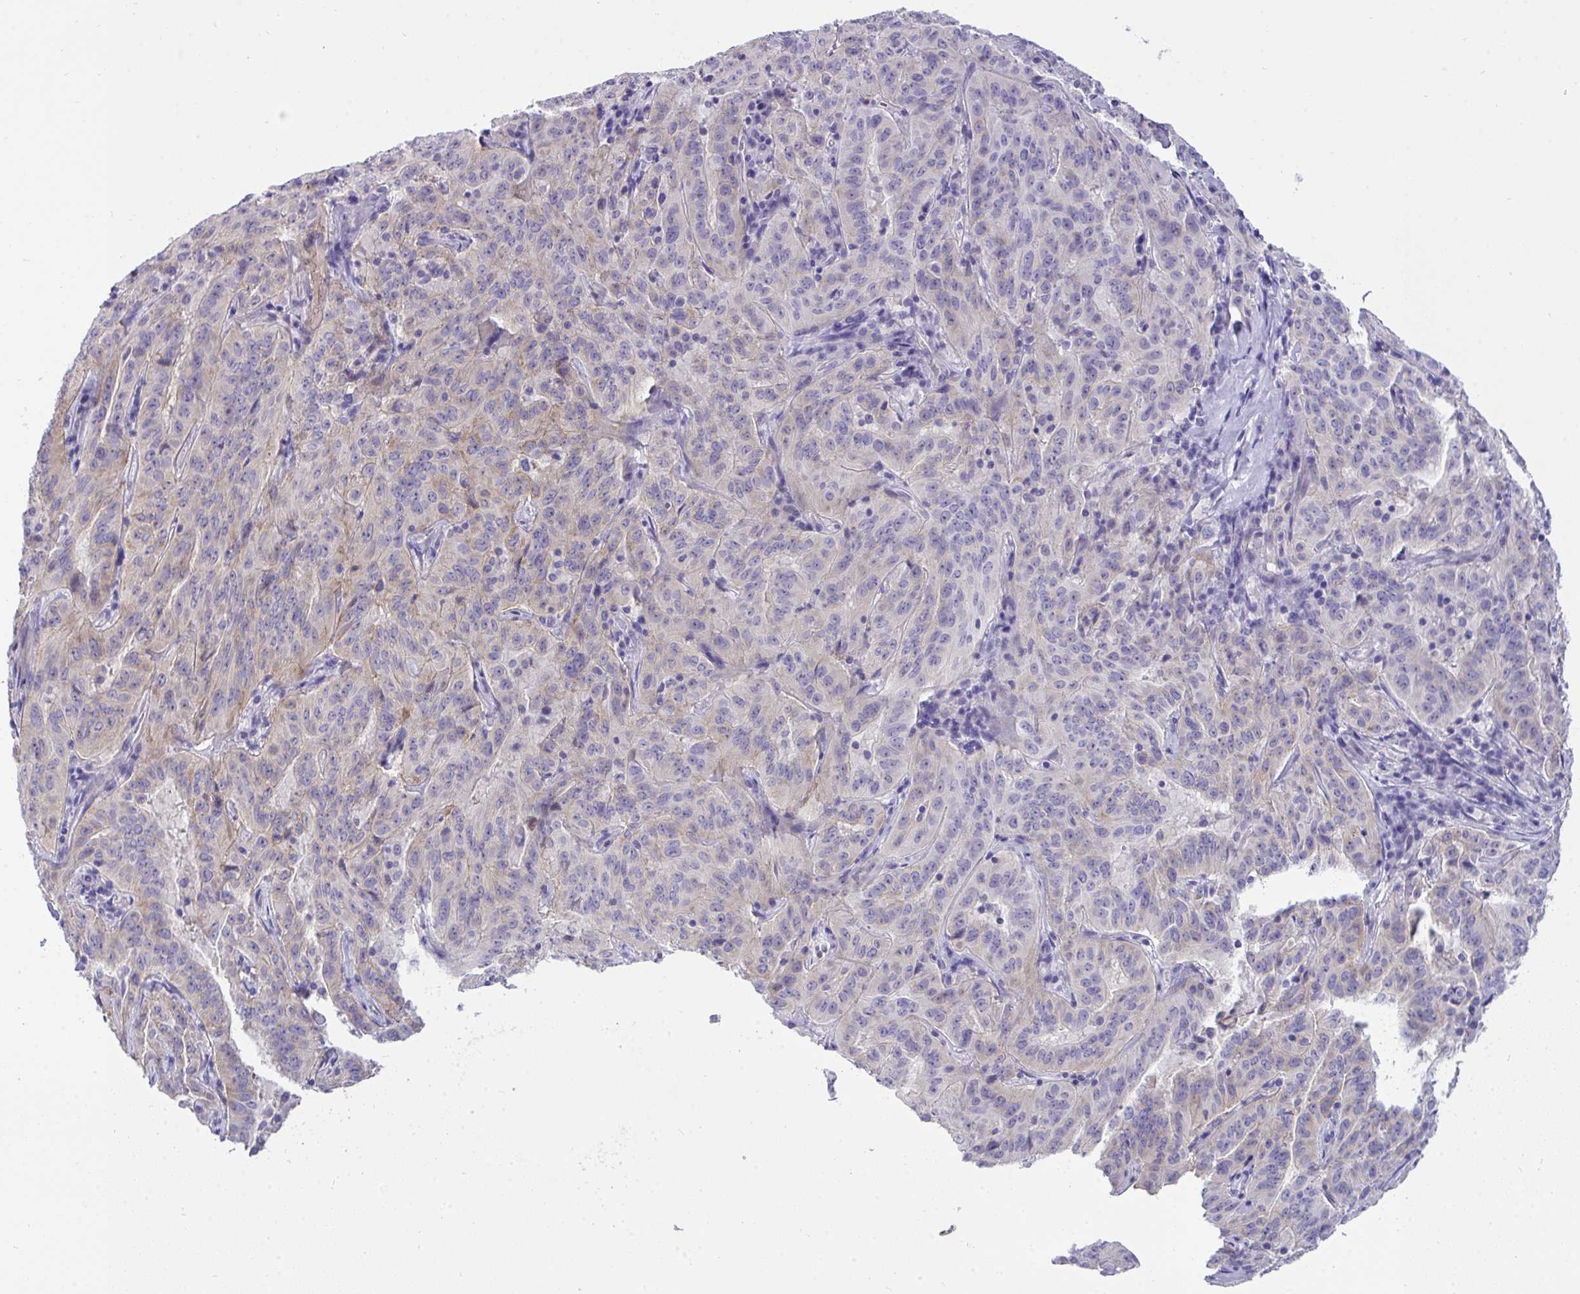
{"staining": {"intensity": "weak", "quantity": "25%-75%", "location": "cytoplasmic/membranous"}, "tissue": "pancreatic cancer", "cell_type": "Tumor cells", "image_type": "cancer", "snomed": [{"axis": "morphology", "description": "Adenocarcinoma, NOS"}, {"axis": "topography", "description": "Pancreas"}], "caption": "The photomicrograph shows a brown stain indicating the presence of a protein in the cytoplasmic/membranous of tumor cells in adenocarcinoma (pancreatic).", "gene": "VGLL3", "patient": {"sex": "male", "age": 63}}